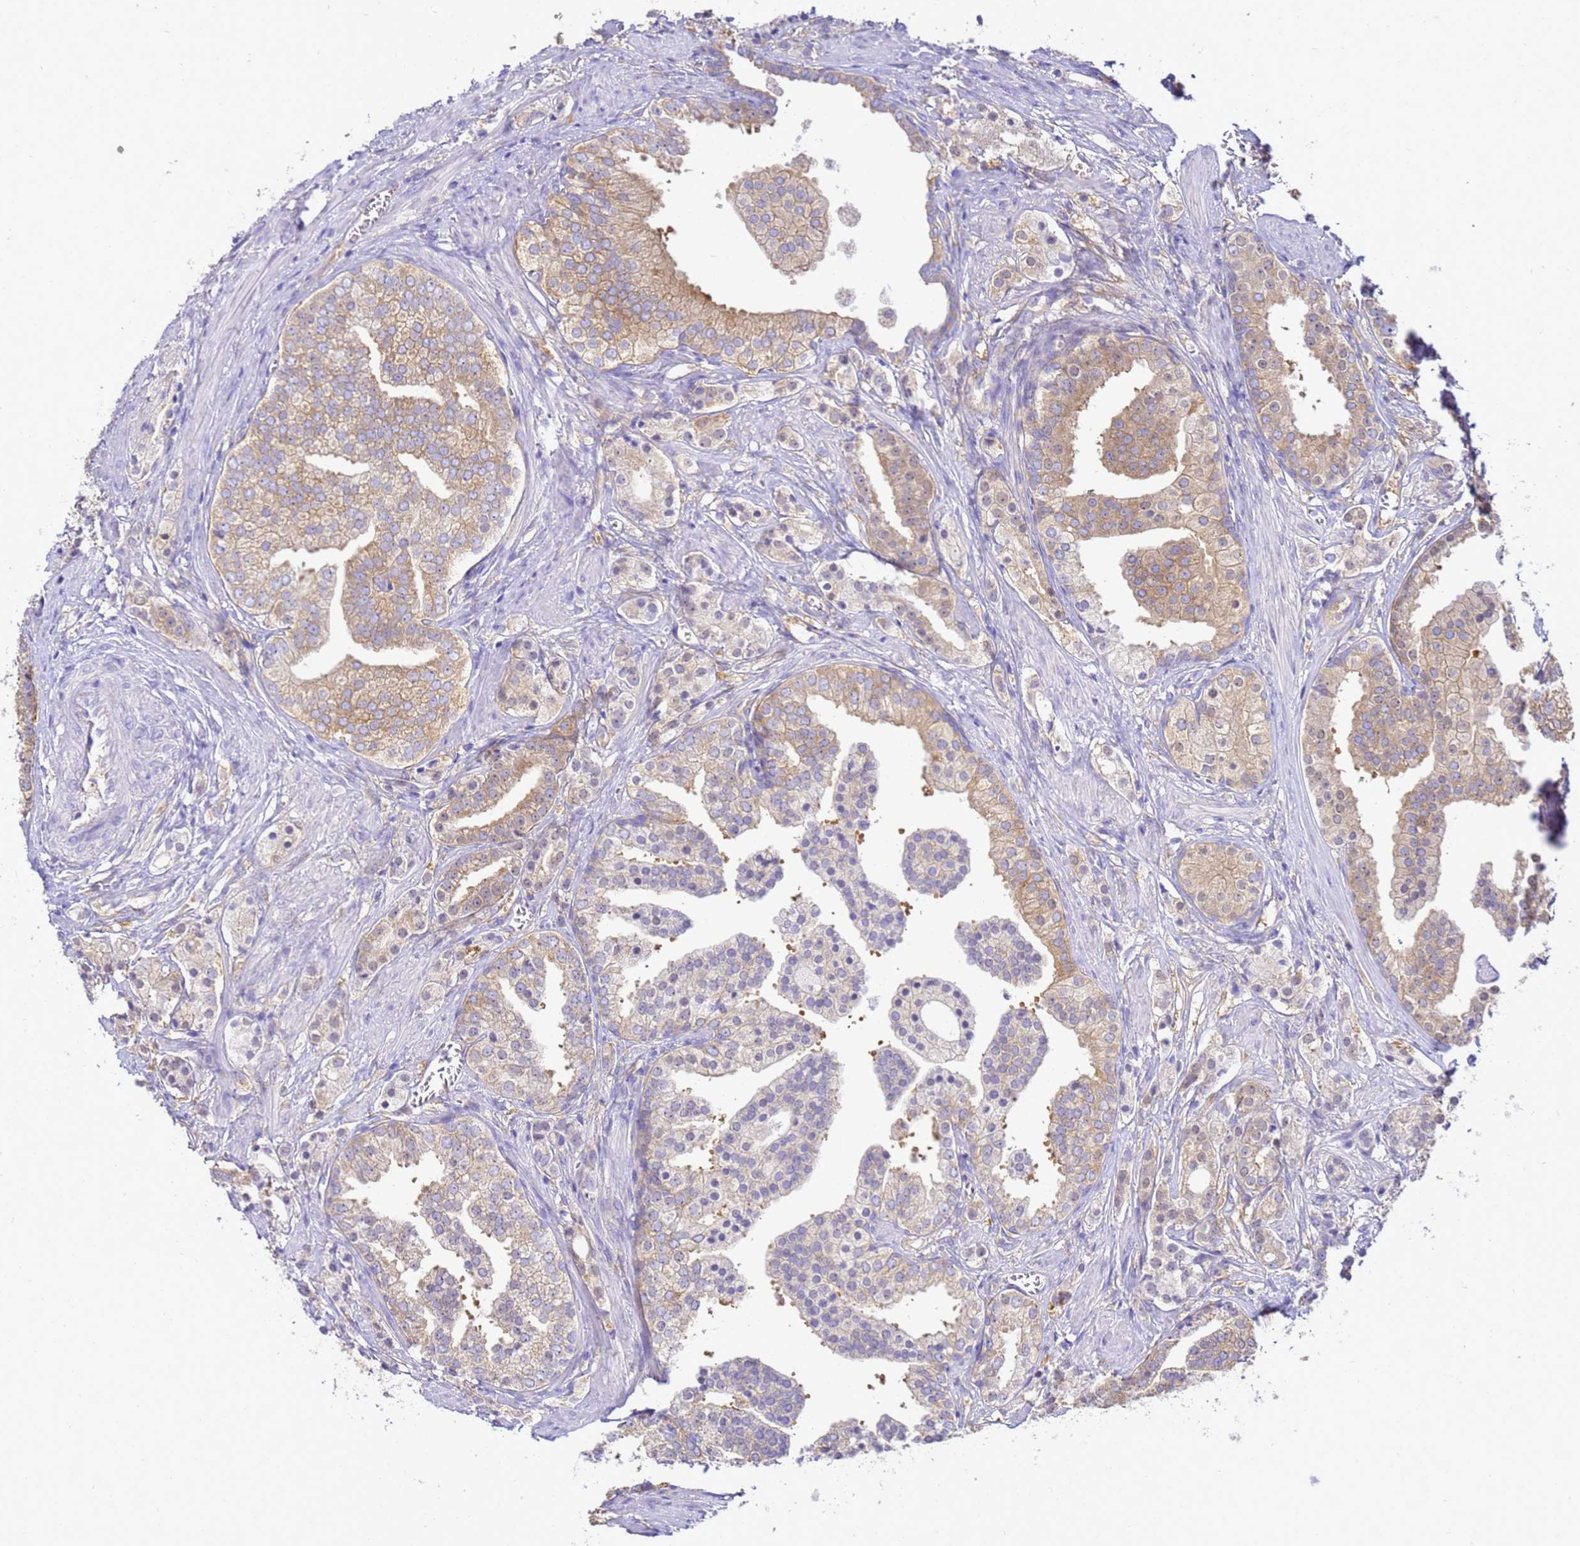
{"staining": {"intensity": "weak", "quantity": ">75%", "location": "cytoplasmic/membranous"}, "tissue": "prostate cancer", "cell_type": "Tumor cells", "image_type": "cancer", "snomed": [{"axis": "morphology", "description": "Adenocarcinoma, High grade"}, {"axis": "topography", "description": "Prostate"}], "caption": "Human prostate adenocarcinoma (high-grade) stained for a protein (brown) exhibits weak cytoplasmic/membranous positive positivity in approximately >75% of tumor cells.", "gene": "NARS1", "patient": {"sex": "male", "age": 50}}